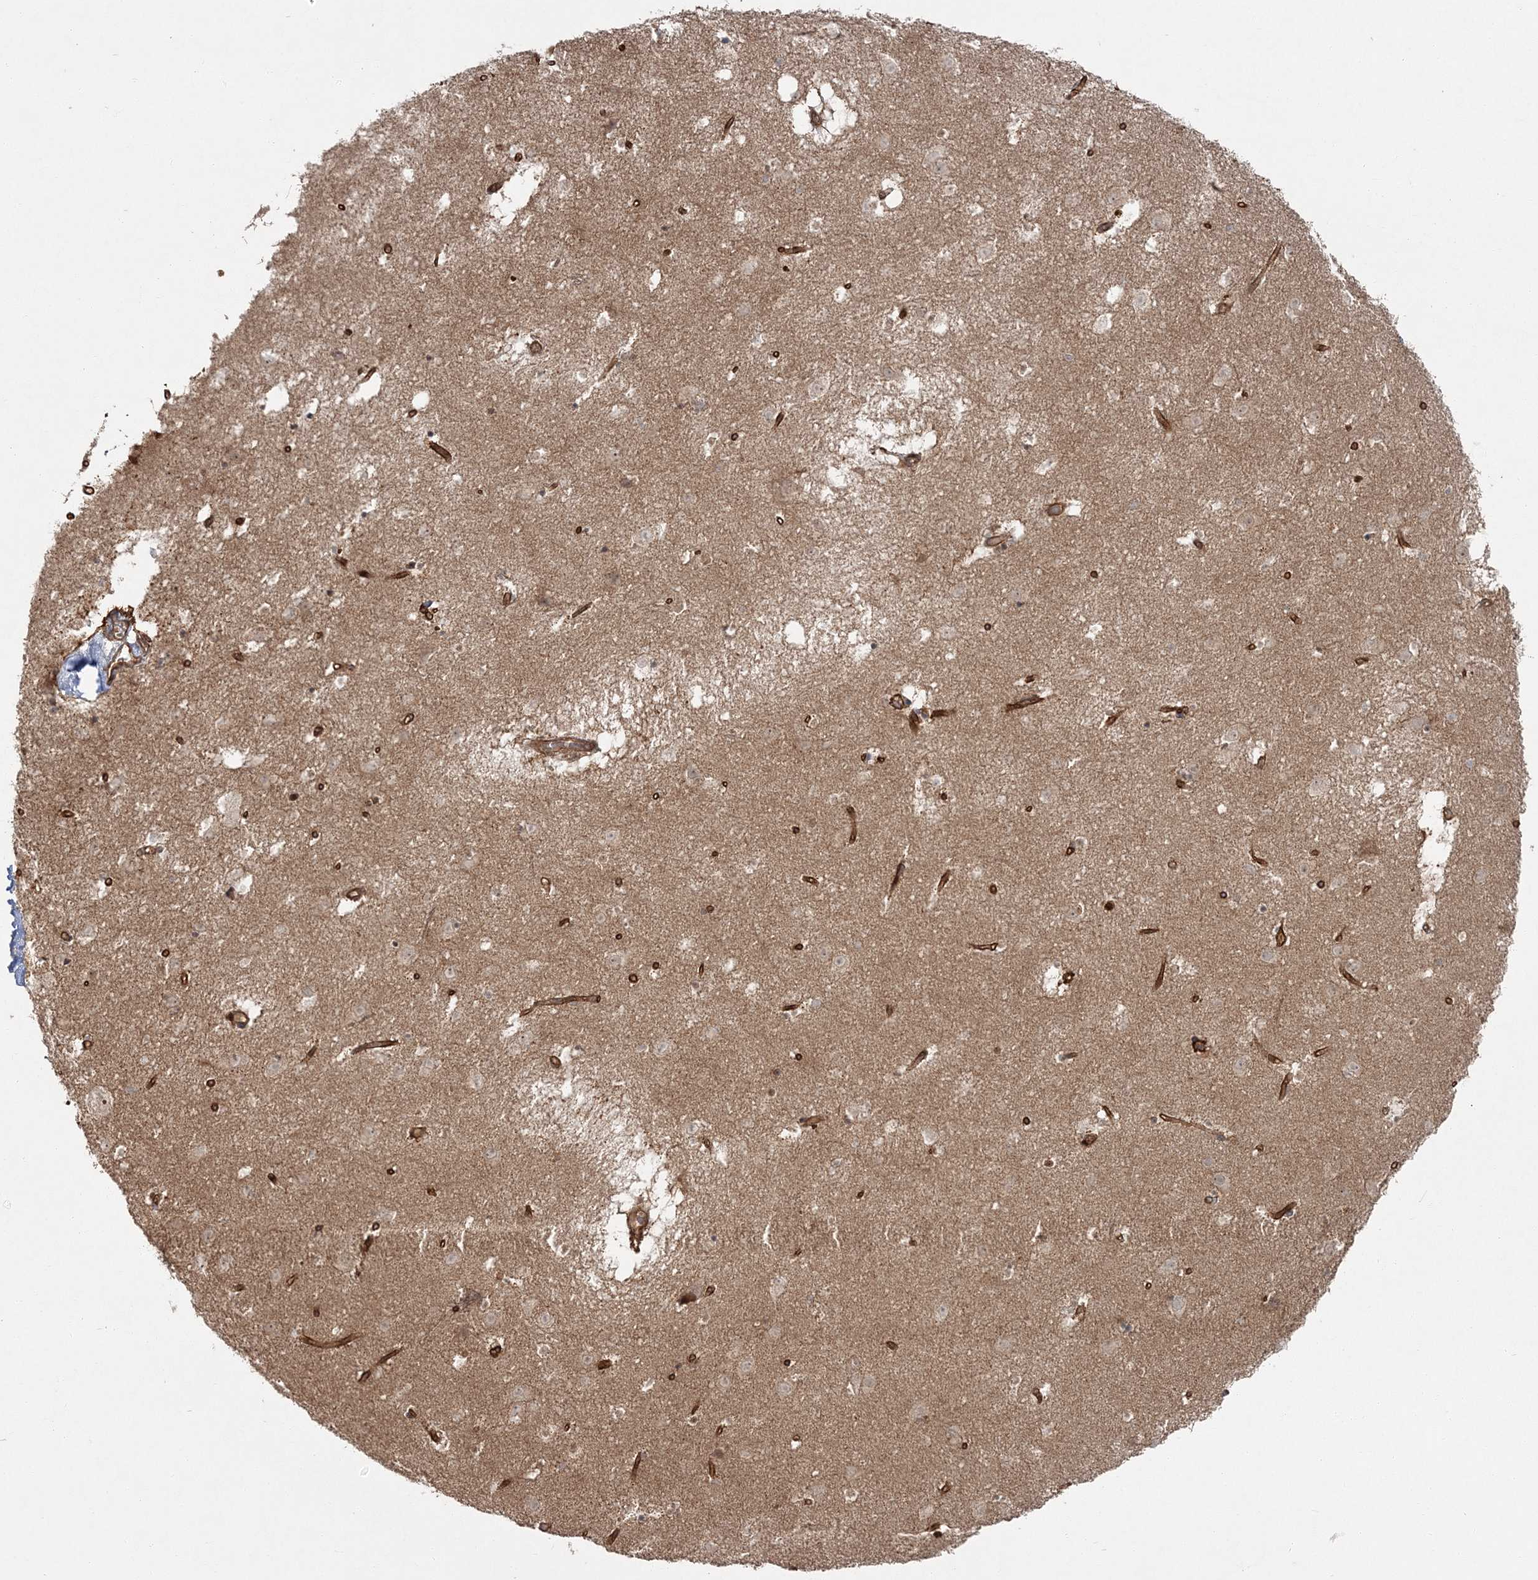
{"staining": {"intensity": "weak", "quantity": "<25%", "location": "nuclear"}, "tissue": "caudate", "cell_type": "Glial cells", "image_type": "normal", "snomed": [{"axis": "morphology", "description": "Normal tissue, NOS"}, {"axis": "topography", "description": "Lateral ventricle wall"}], "caption": "Glial cells are negative for brown protein staining in benign caudate. (Brightfield microscopy of DAB immunohistochemistry (IHC) at high magnification).", "gene": "RGCC", "patient": {"sex": "male", "age": 70}}